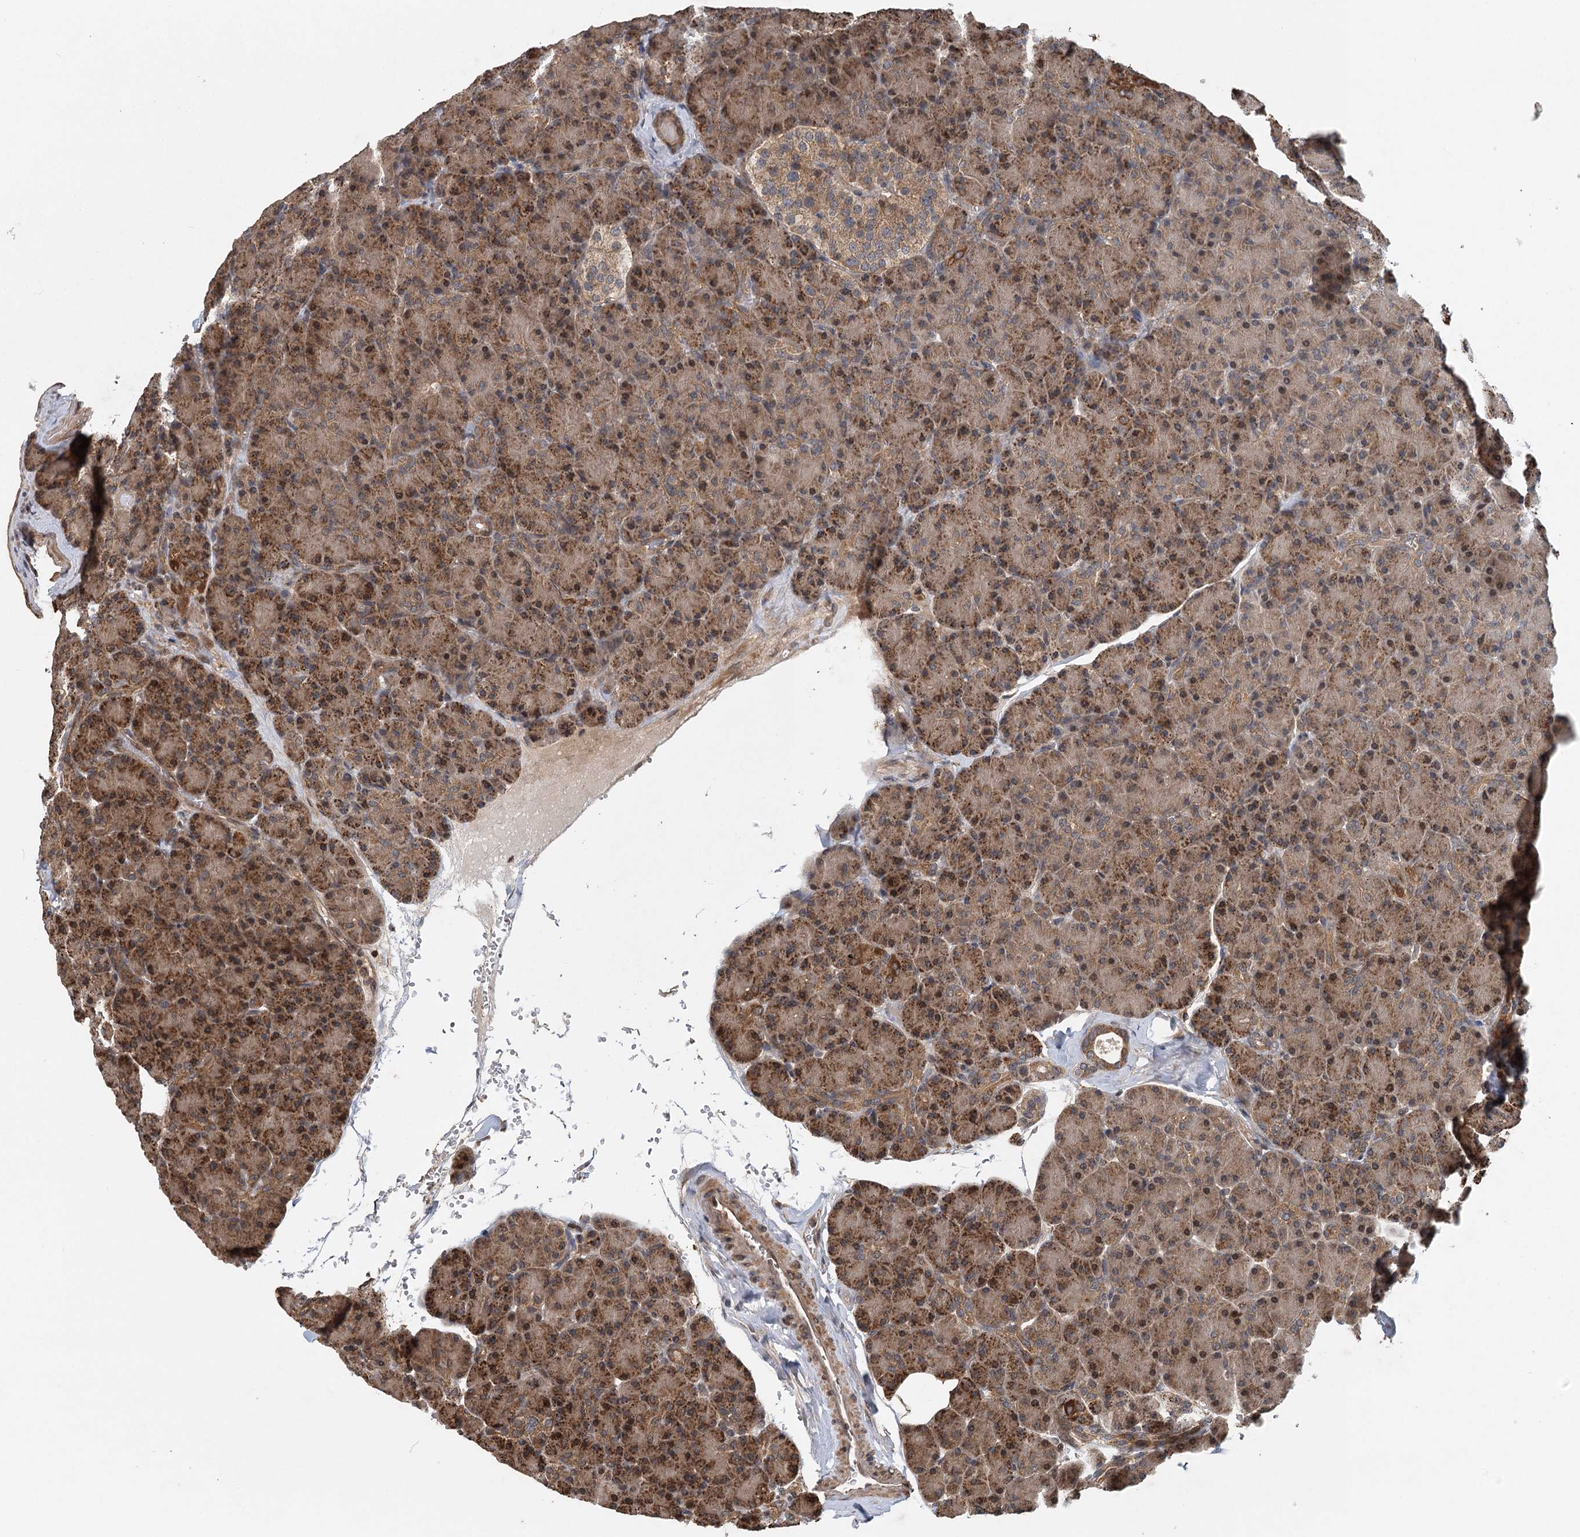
{"staining": {"intensity": "moderate", "quantity": ">75%", "location": "cytoplasmic/membranous"}, "tissue": "pancreas", "cell_type": "Exocrine glandular cells", "image_type": "normal", "snomed": [{"axis": "morphology", "description": "Normal tissue, NOS"}, {"axis": "topography", "description": "Pancreas"}], "caption": "High-magnification brightfield microscopy of benign pancreas stained with DAB (brown) and counterstained with hematoxylin (blue). exocrine glandular cells exhibit moderate cytoplasmic/membranous expression is present in about>75% of cells.", "gene": "INSIG2", "patient": {"sex": "female", "age": 43}}